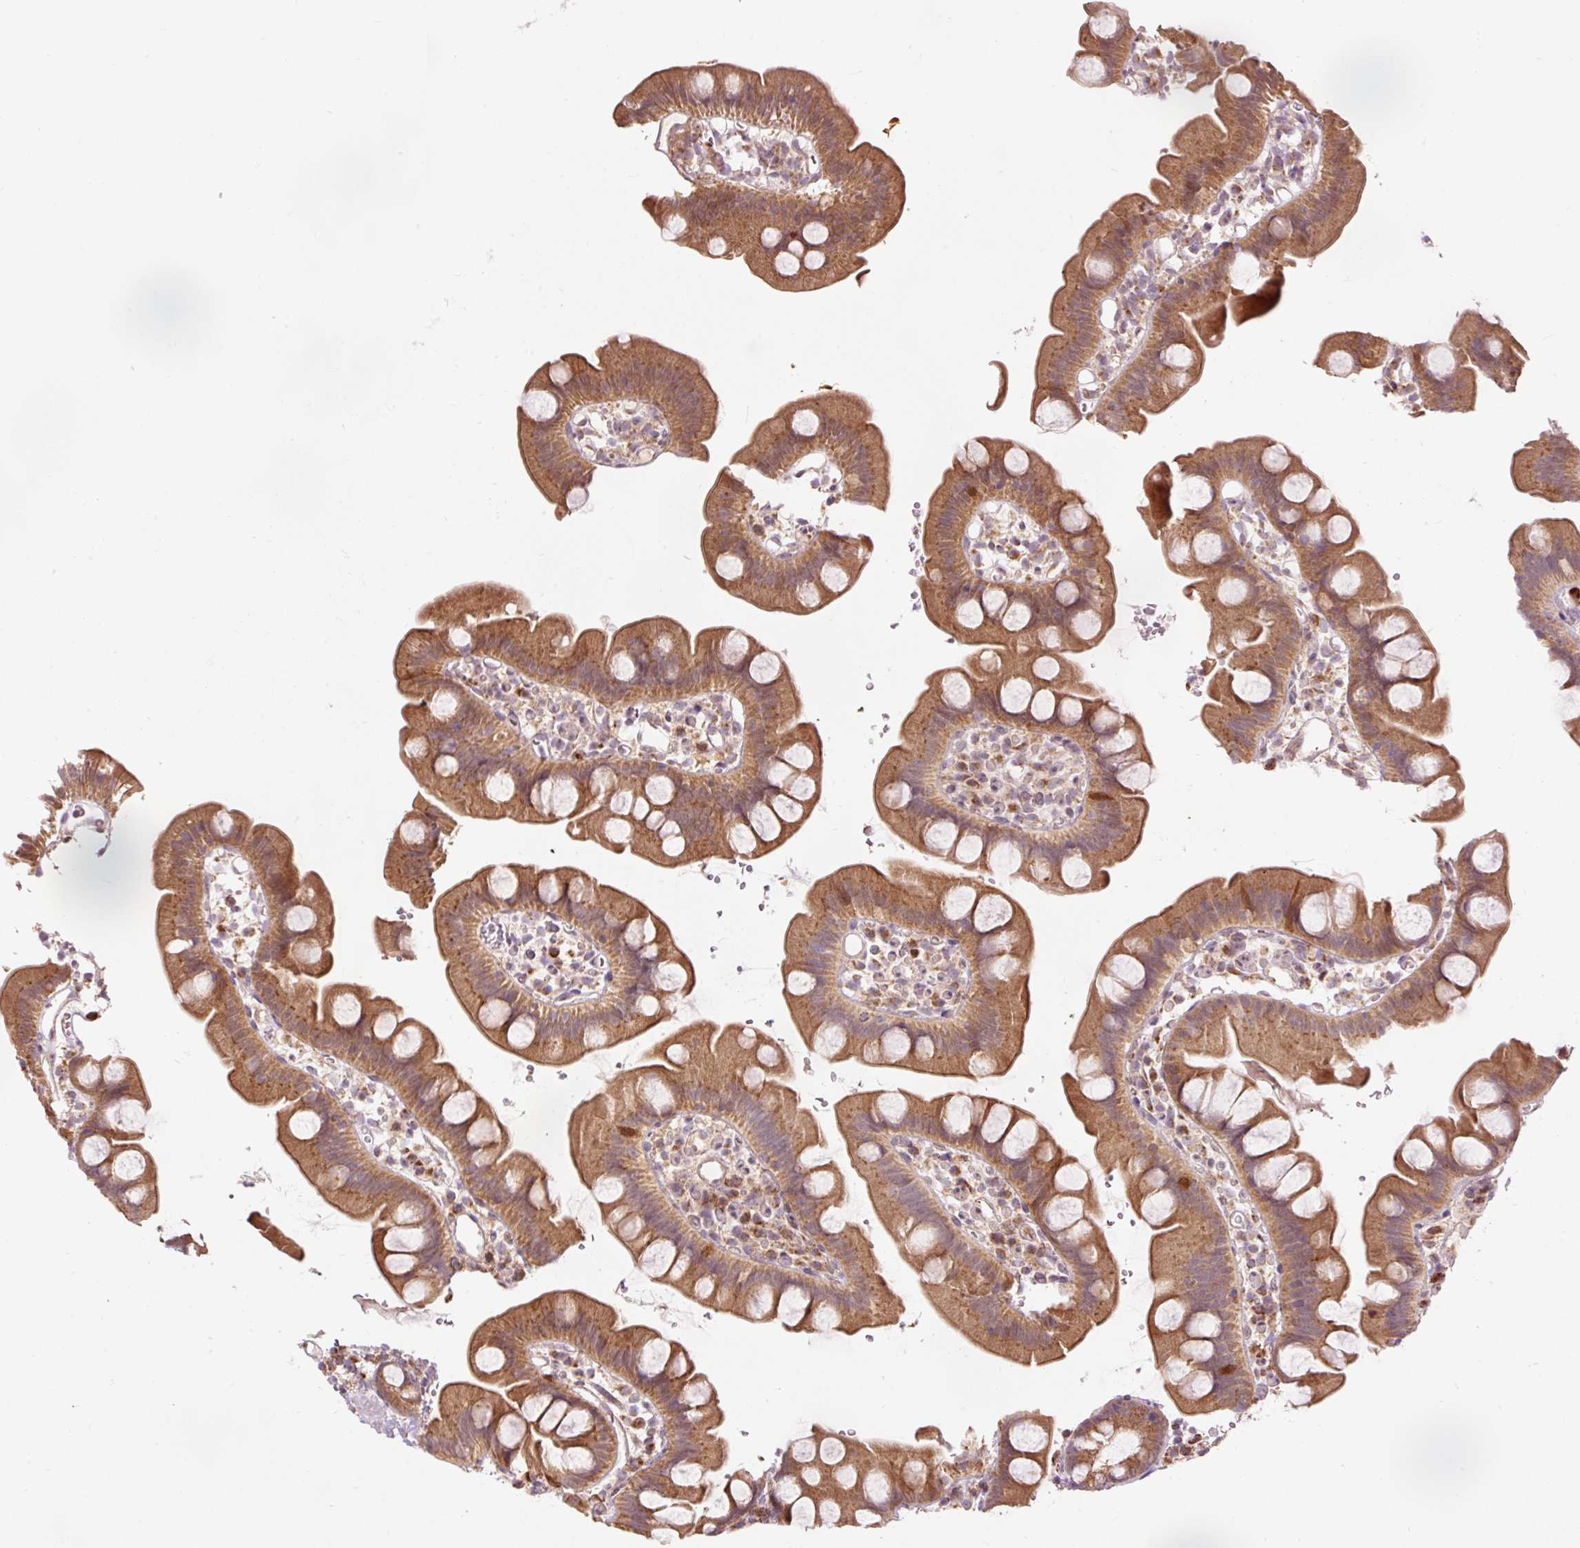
{"staining": {"intensity": "moderate", "quantity": ">75%", "location": "cytoplasmic/membranous"}, "tissue": "small intestine", "cell_type": "Glandular cells", "image_type": "normal", "snomed": [{"axis": "morphology", "description": "Normal tissue, NOS"}, {"axis": "topography", "description": "Small intestine"}], "caption": "Human small intestine stained for a protein (brown) exhibits moderate cytoplasmic/membranous positive staining in about >75% of glandular cells.", "gene": "PRDX5", "patient": {"sex": "female", "age": 68}}